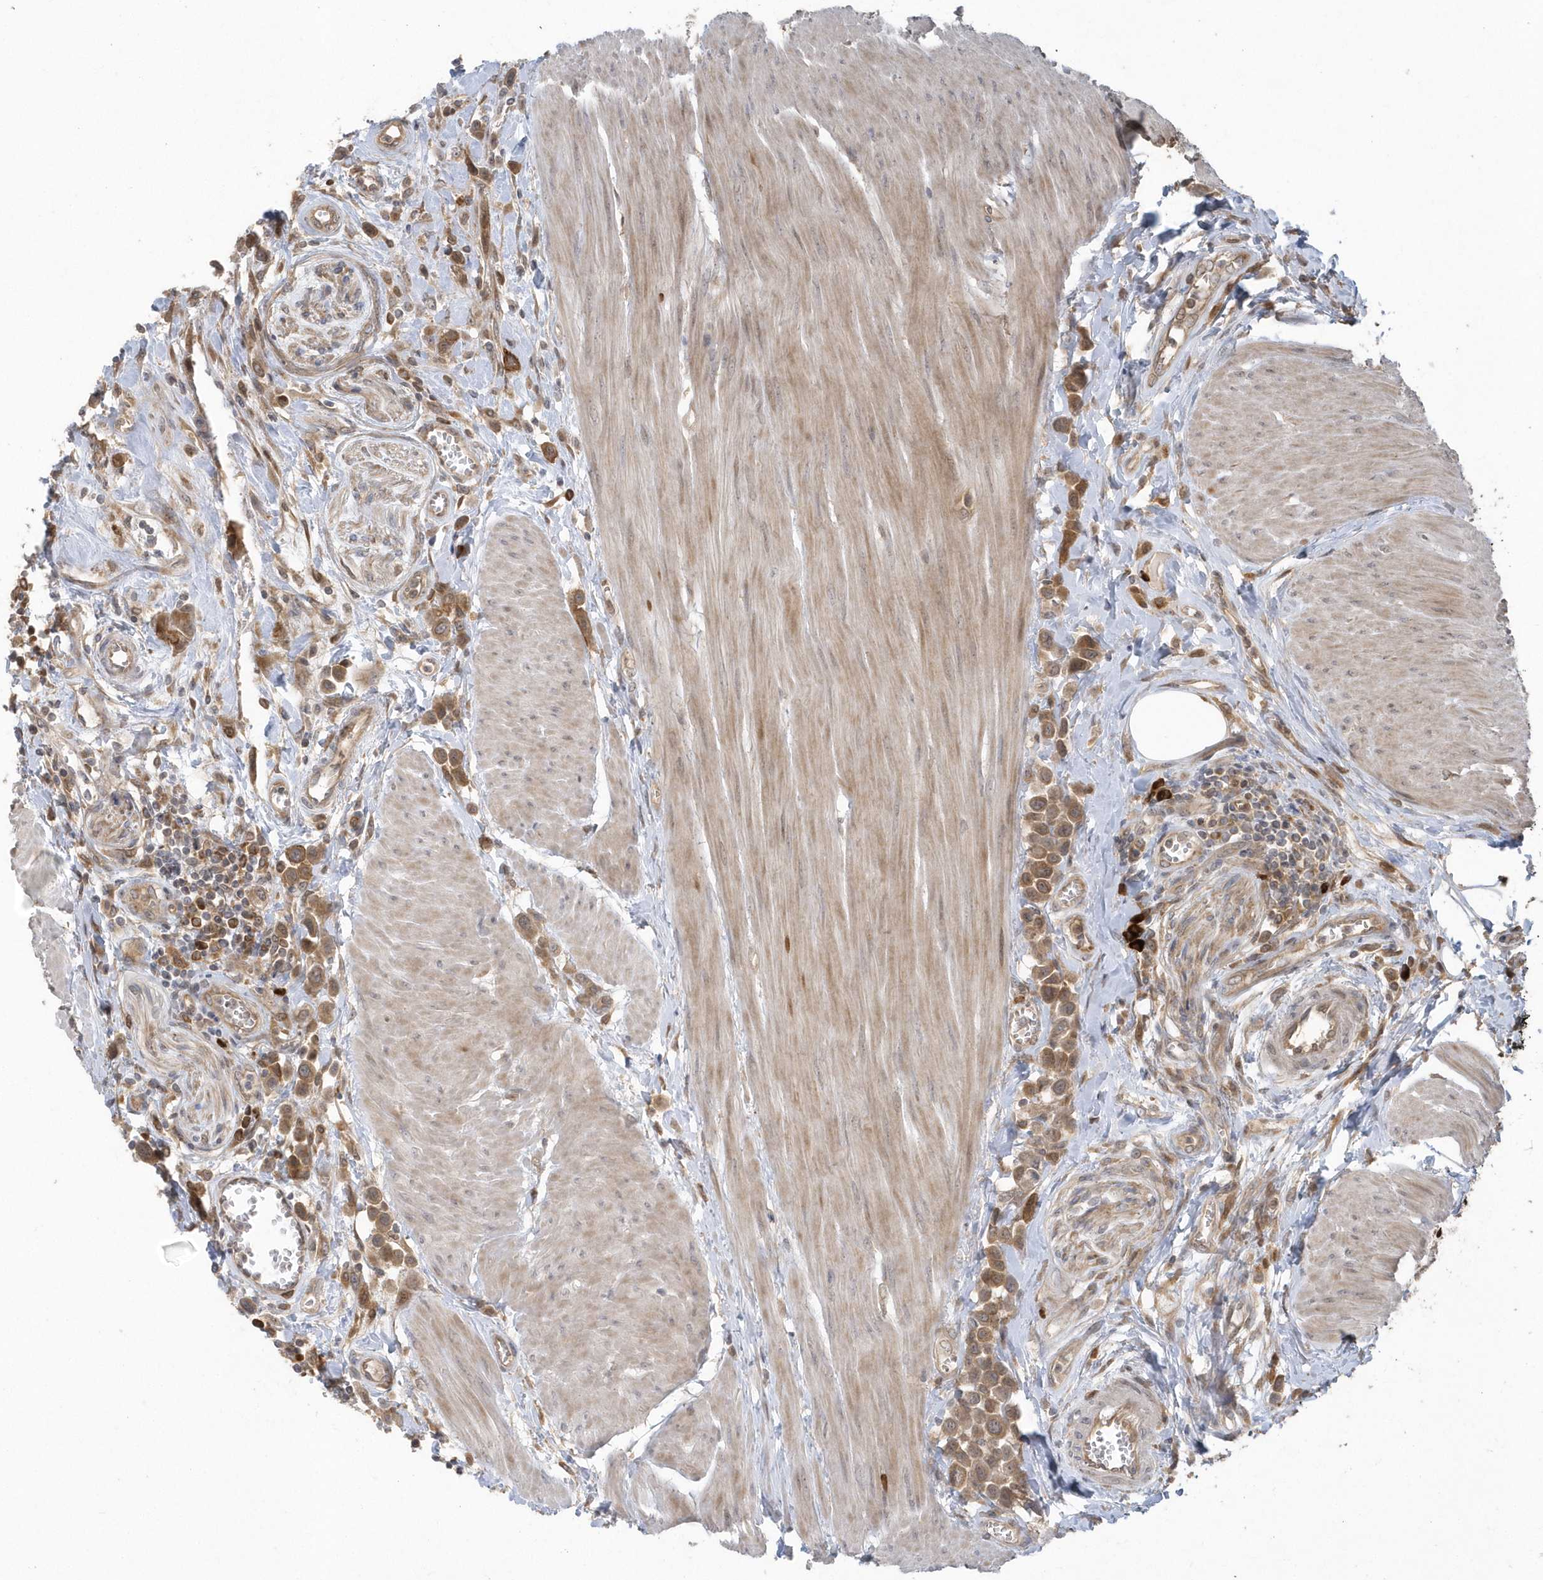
{"staining": {"intensity": "moderate", "quantity": ">75%", "location": "cytoplasmic/membranous"}, "tissue": "urothelial cancer", "cell_type": "Tumor cells", "image_type": "cancer", "snomed": [{"axis": "morphology", "description": "Urothelial carcinoma, High grade"}, {"axis": "topography", "description": "Urinary bladder"}], "caption": "Protein expression analysis of urothelial cancer shows moderate cytoplasmic/membranous staining in about >75% of tumor cells. (DAB IHC, brown staining for protein, blue staining for nuclei).", "gene": "HERPUD1", "patient": {"sex": "male", "age": 50}}